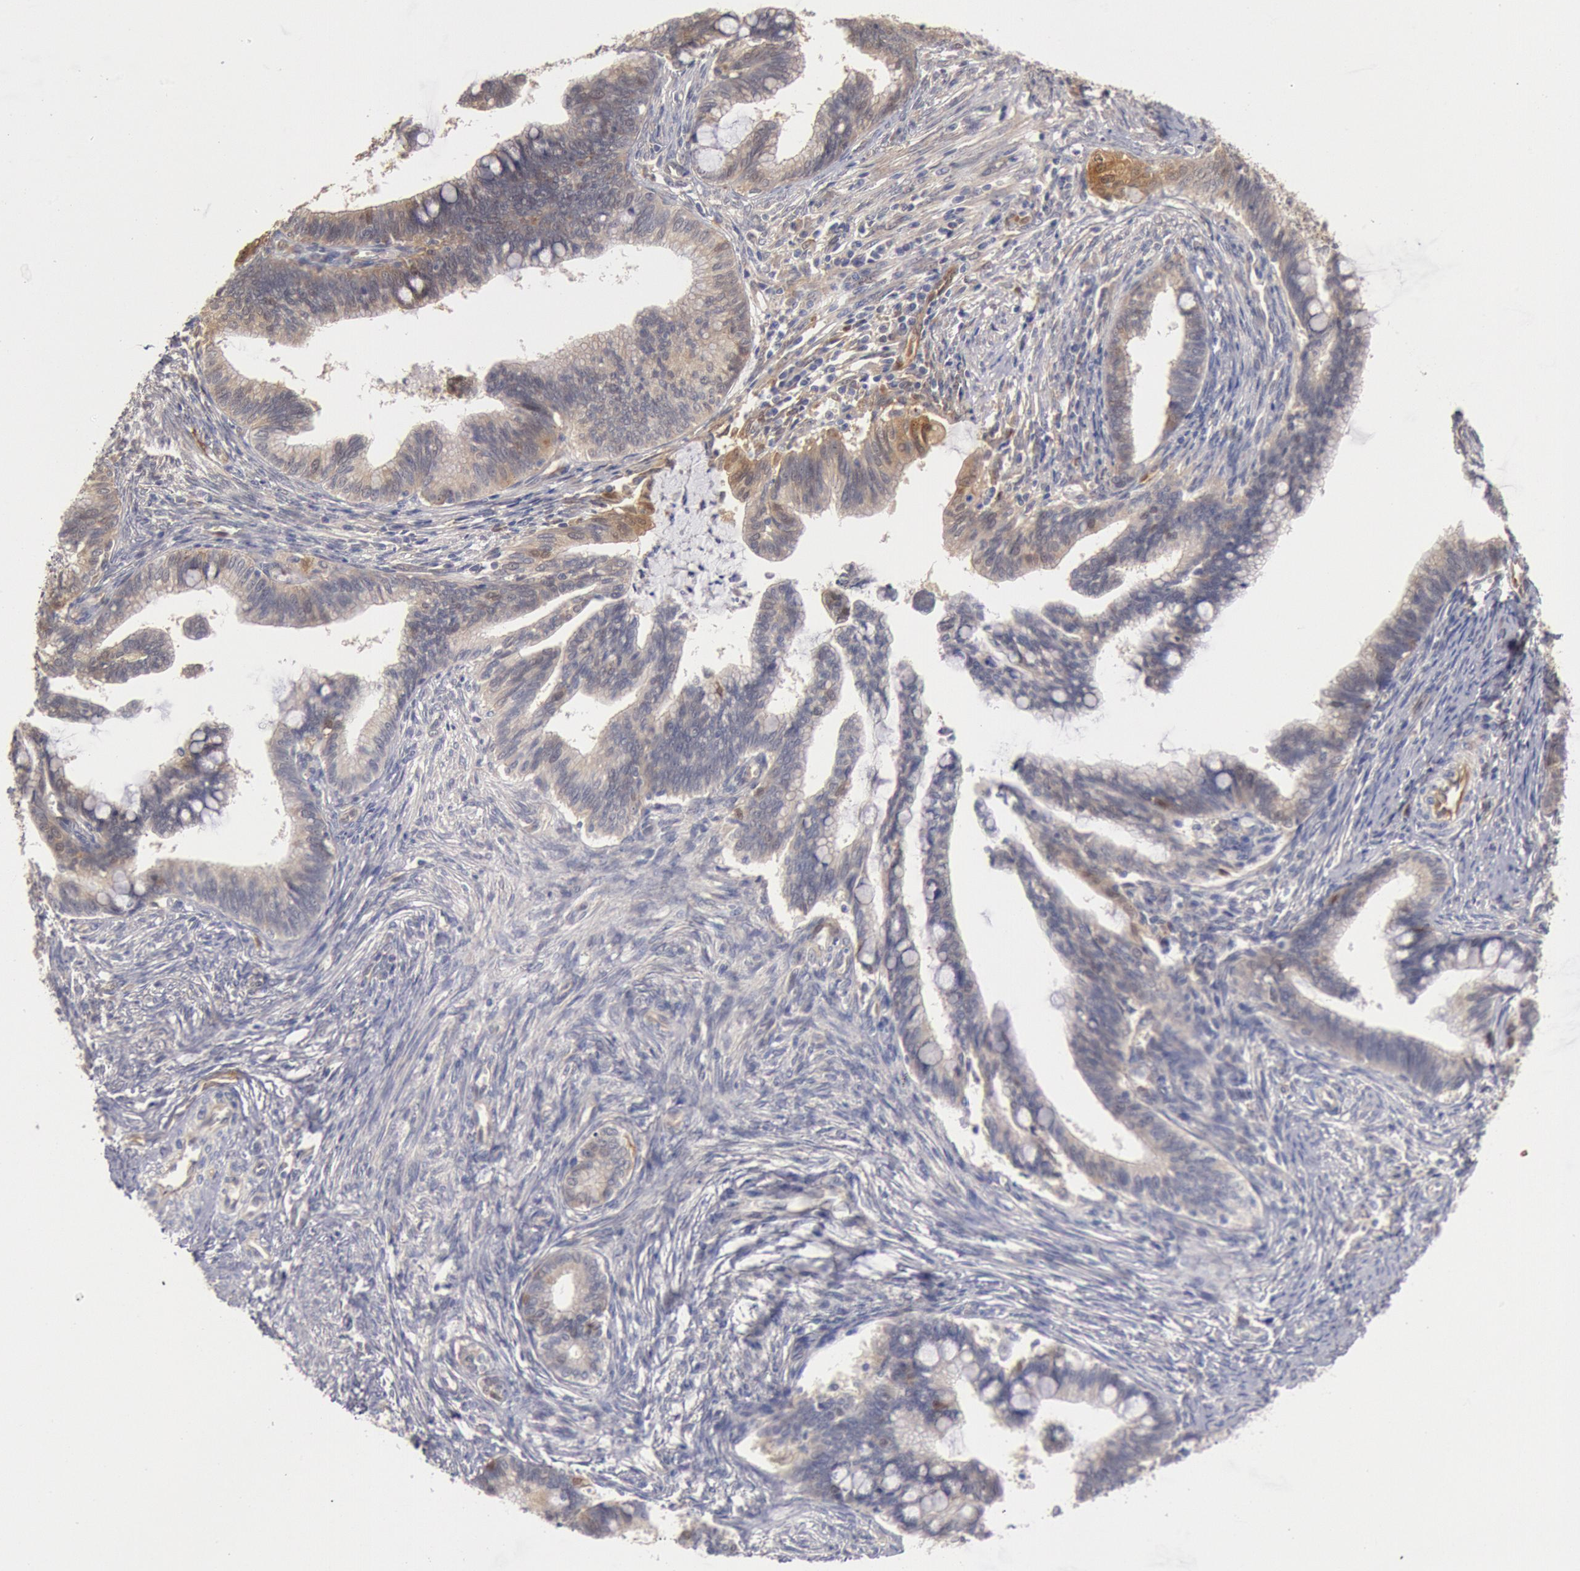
{"staining": {"intensity": "weak", "quantity": "<25%", "location": "cytoplasmic/membranous"}, "tissue": "cervical cancer", "cell_type": "Tumor cells", "image_type": "cancer", "snomed": [{"axis": "morphology", "description": "Adenocarcinoma, NOS"}, {"axis": "topography", "description": "Cervix"}], "caption": "Immunohistochemical staining of cervical cancer reveals no significant expression in tumor cells.", "gene": "DNAJA1", "patient": {"sex": "female", "age": 36}}